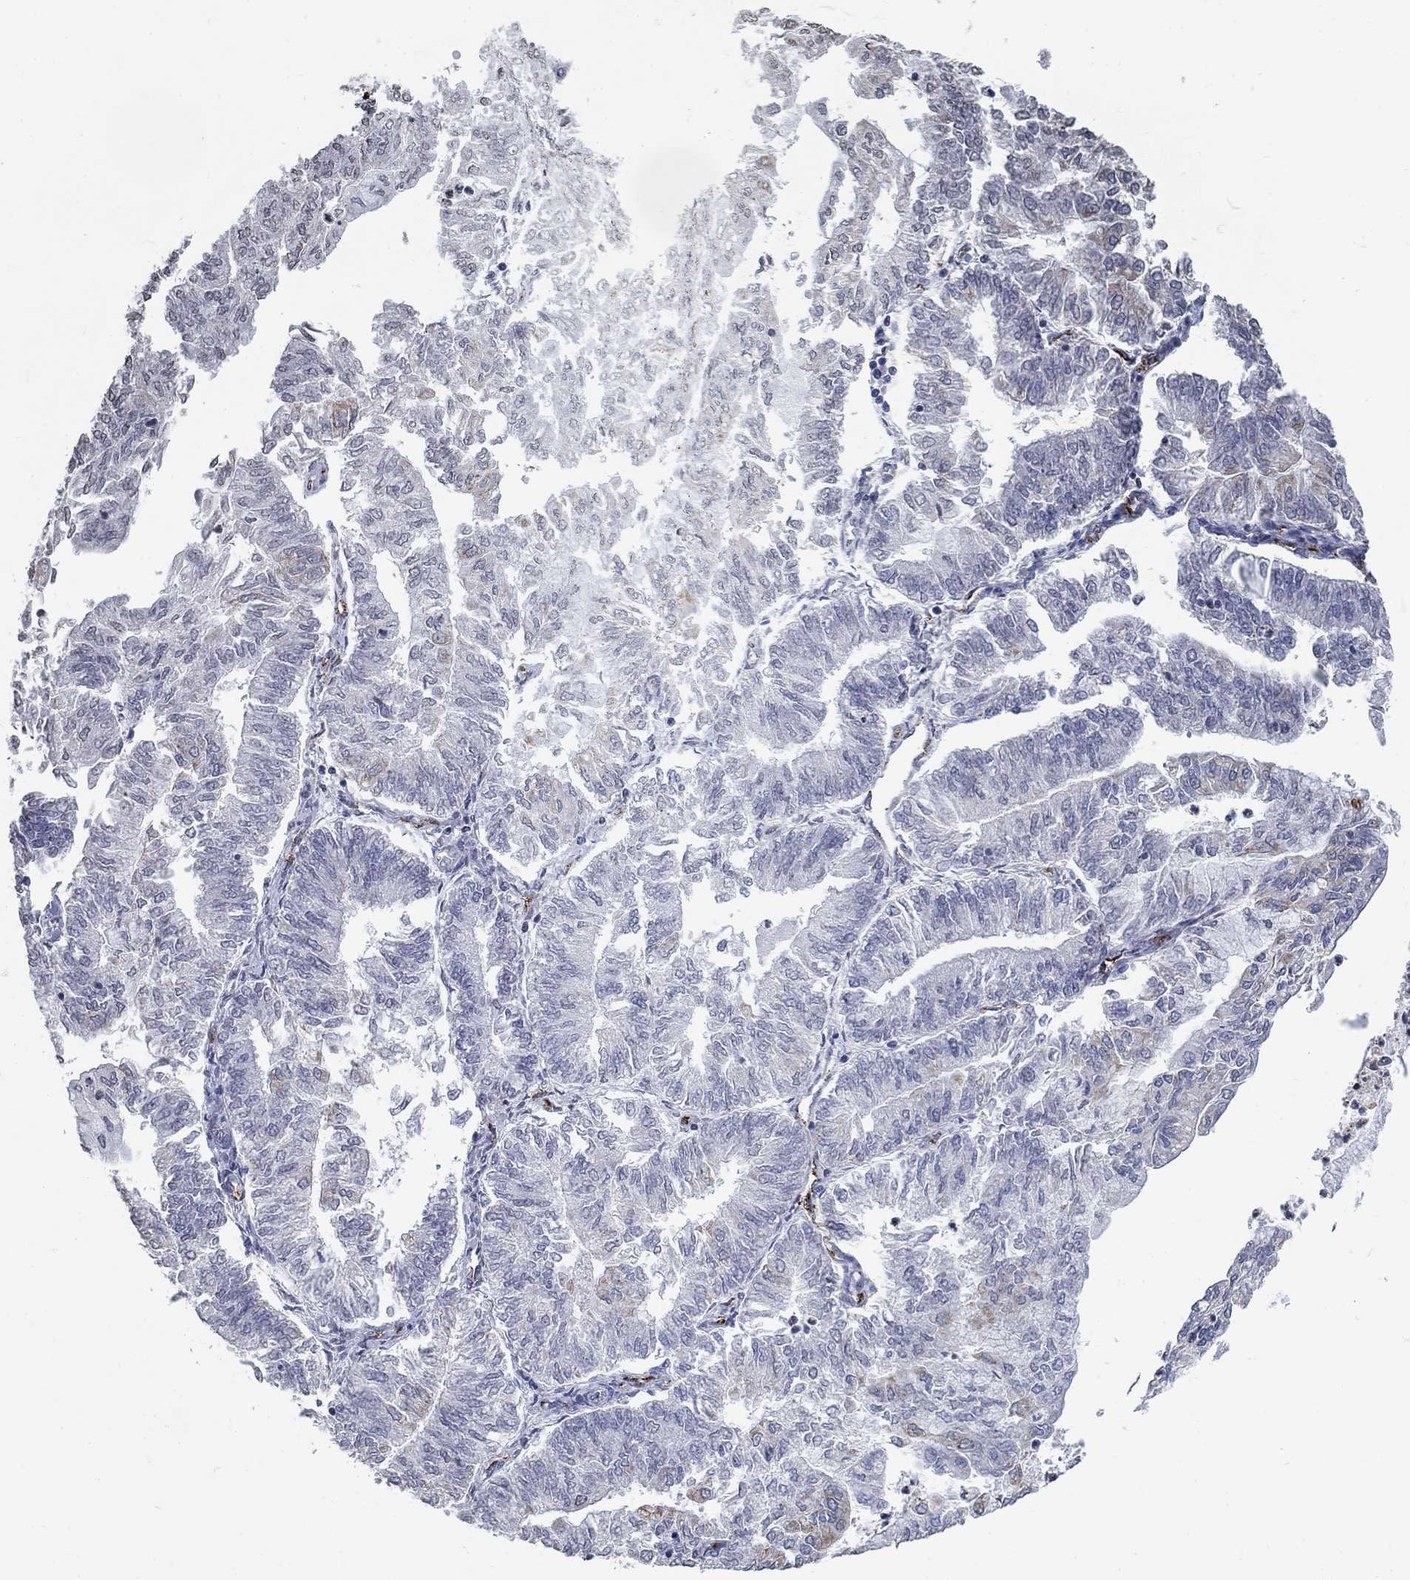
{"staining": {"intensity": "moderate", "quantity": "<25%", "location": "cytoplasmic/membranous"}, "tissue": "endometrial cancer", "cell_type": "Tumor cells", "image_type": "cancer", "snomed": [{"axis": "morphology", "description": "Adenocarcinoma, NOS"}, {"axis": "topography", "description": "Endometrium"}], "caption": "Human endometrial cancer (adenocarcinoma) stained with a brown dye displays moderate cytoplasmic/membranous positive positivity in about <25% of tumor cells.", "gene": "TINAG", "patient": {"sex": "female", "age": 59}}